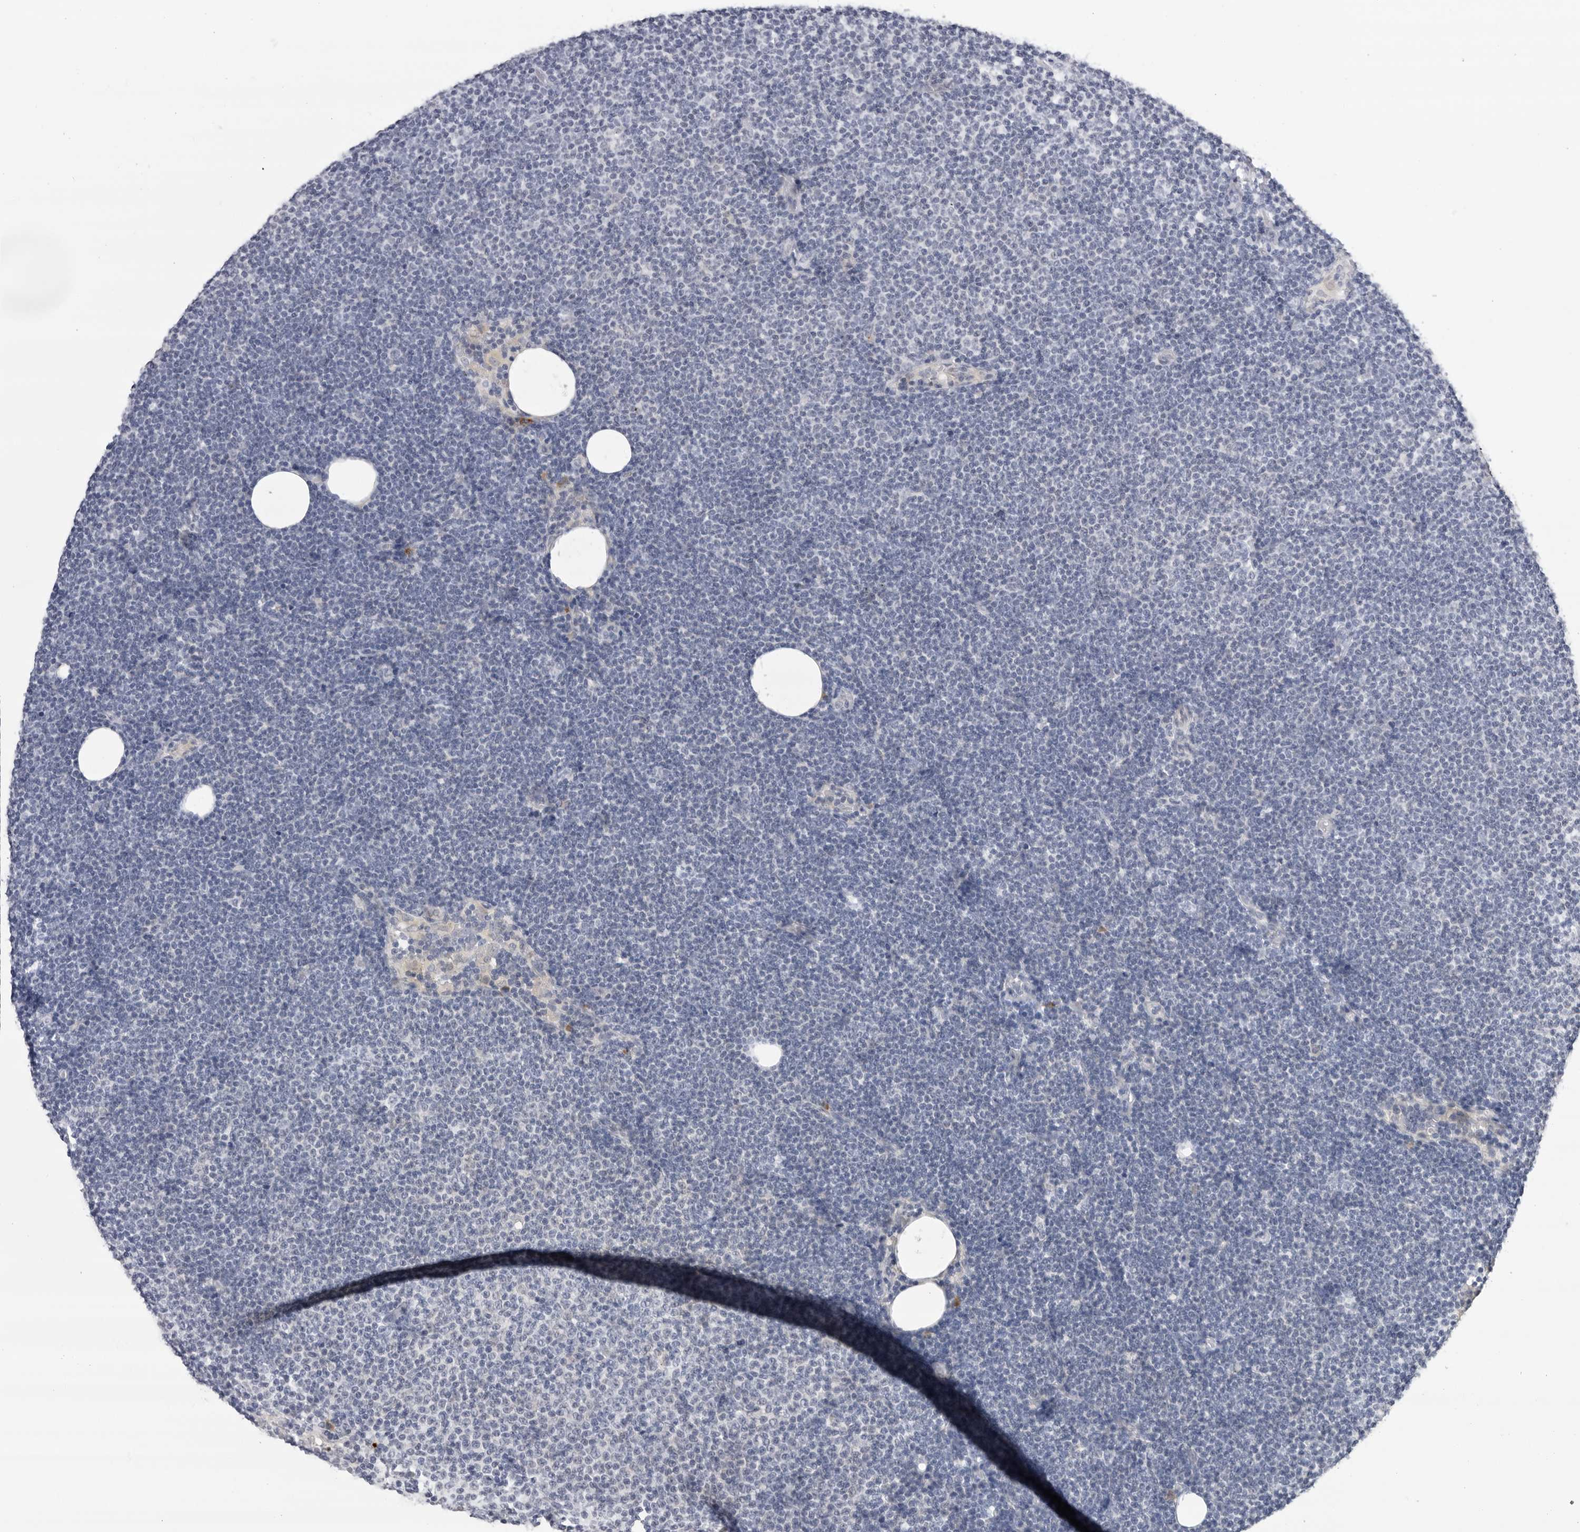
{"staining": {"intensity": "negative", "quantity": "none", "location": "none"}, "tissue": "lymphoma", "cell_type": "Tumor cells", "image_type": "cancer", "snomed": [{"axis": "morphology", "description": "Malignant lymphoma, non-Hodgkin's type, Low grade"}, {"axis": "topography", "description": "Lymph node"}], "caption": "Tumor cells show no significant protein staining in lymphoma.", "gene": "ZNF502", "patient": {"sex": "female", "age": 53}}